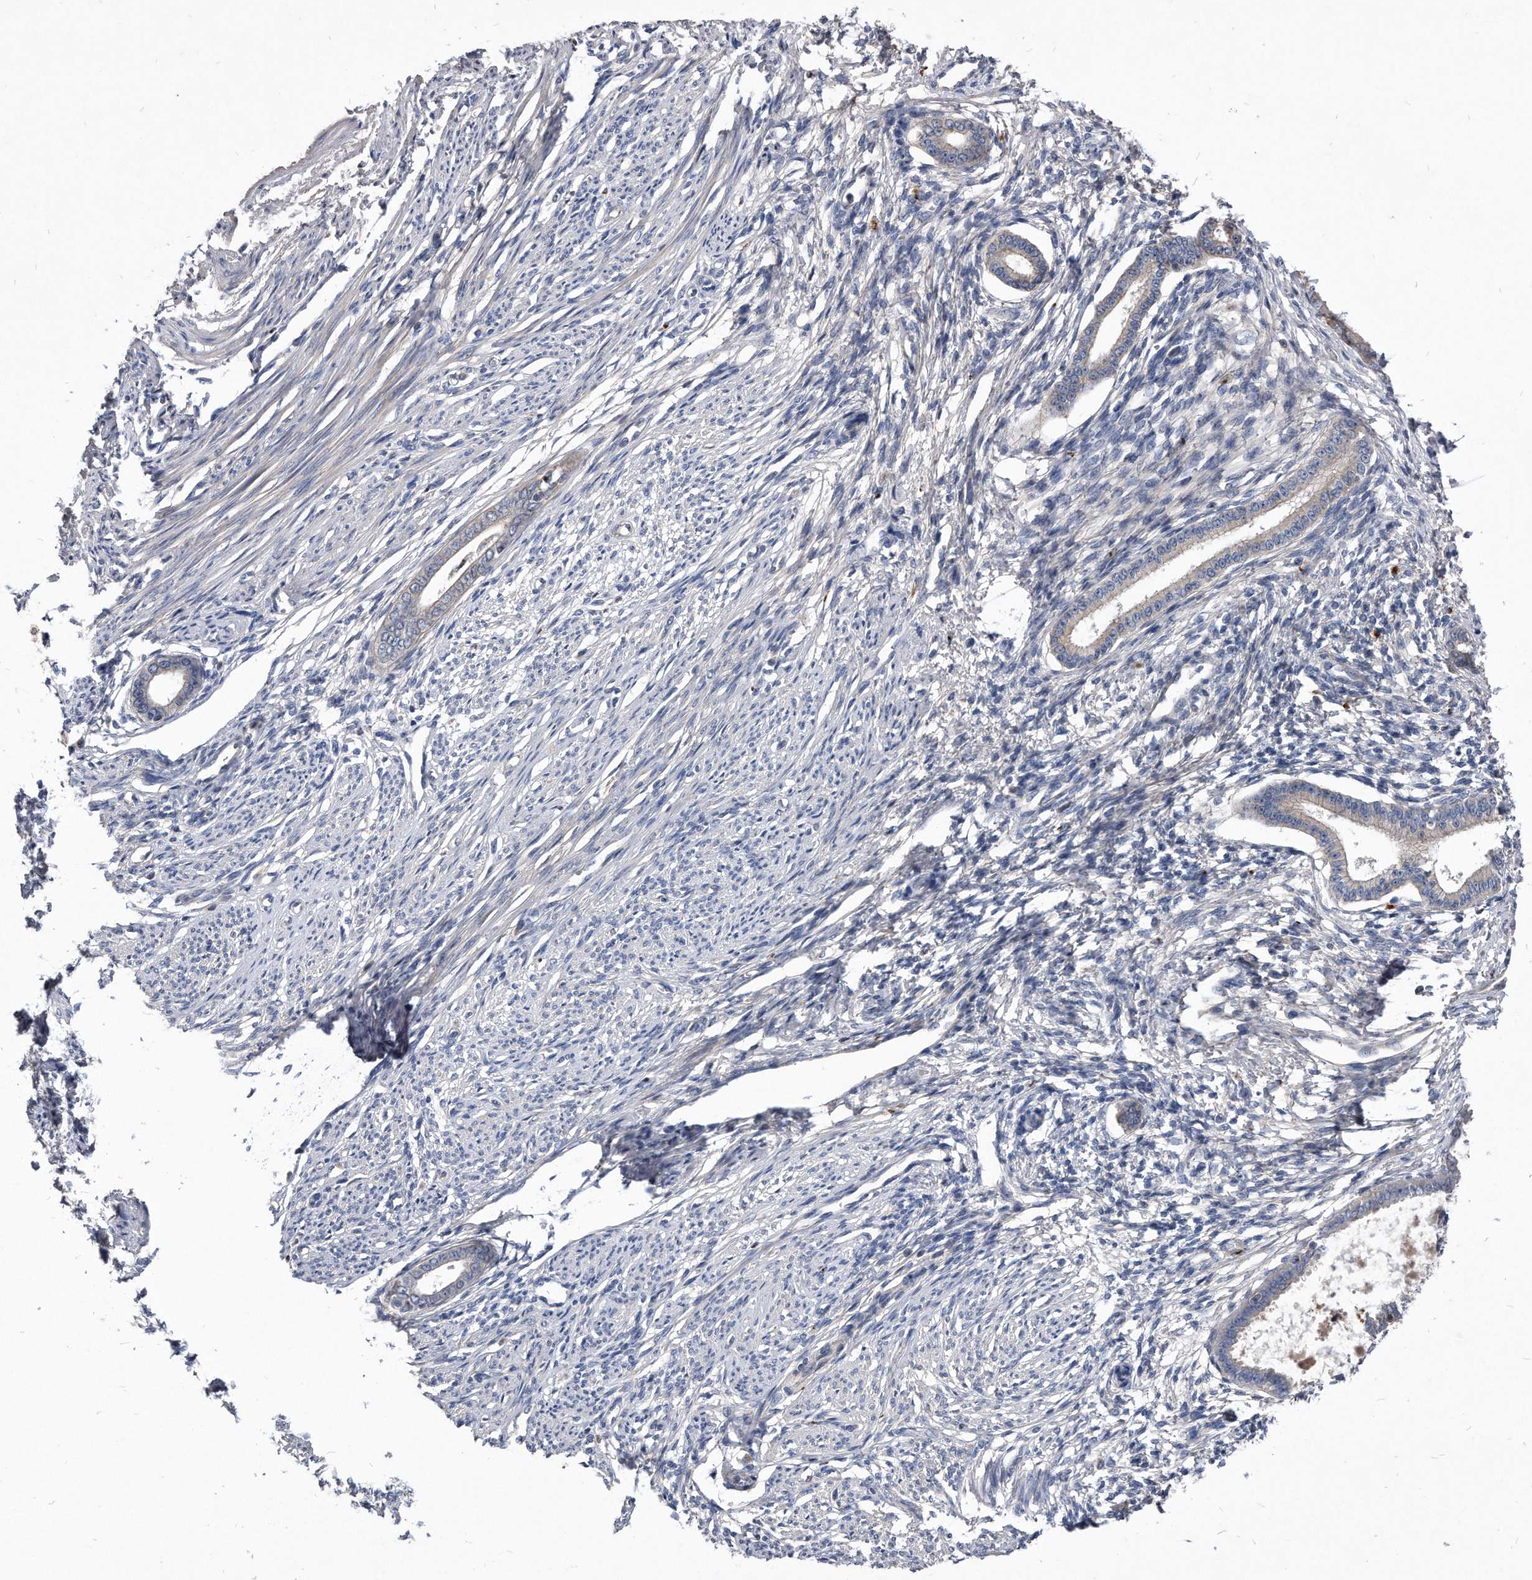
{"staining": {"intensity": "negative", "quantity": "none", "location": "none"}, "tissue": "endometrium", "cell_type": "Cells in endometrial stroma", "image_type": "normal", "snomed": [{"axis": "morphology", "description": "Normal tissue, NOS"}, {"axis": "topography", "description": "Endometrium"}], "caption": "High power microscopy photomicrograph of an immunohistochemistry (IHC) photomicrograph of unremarkable endometrium, revealing no significant positivity in cells in endometrial stroma.", "gene": "MGAT4A", "patient": {"sex": "female", "age": 56}}